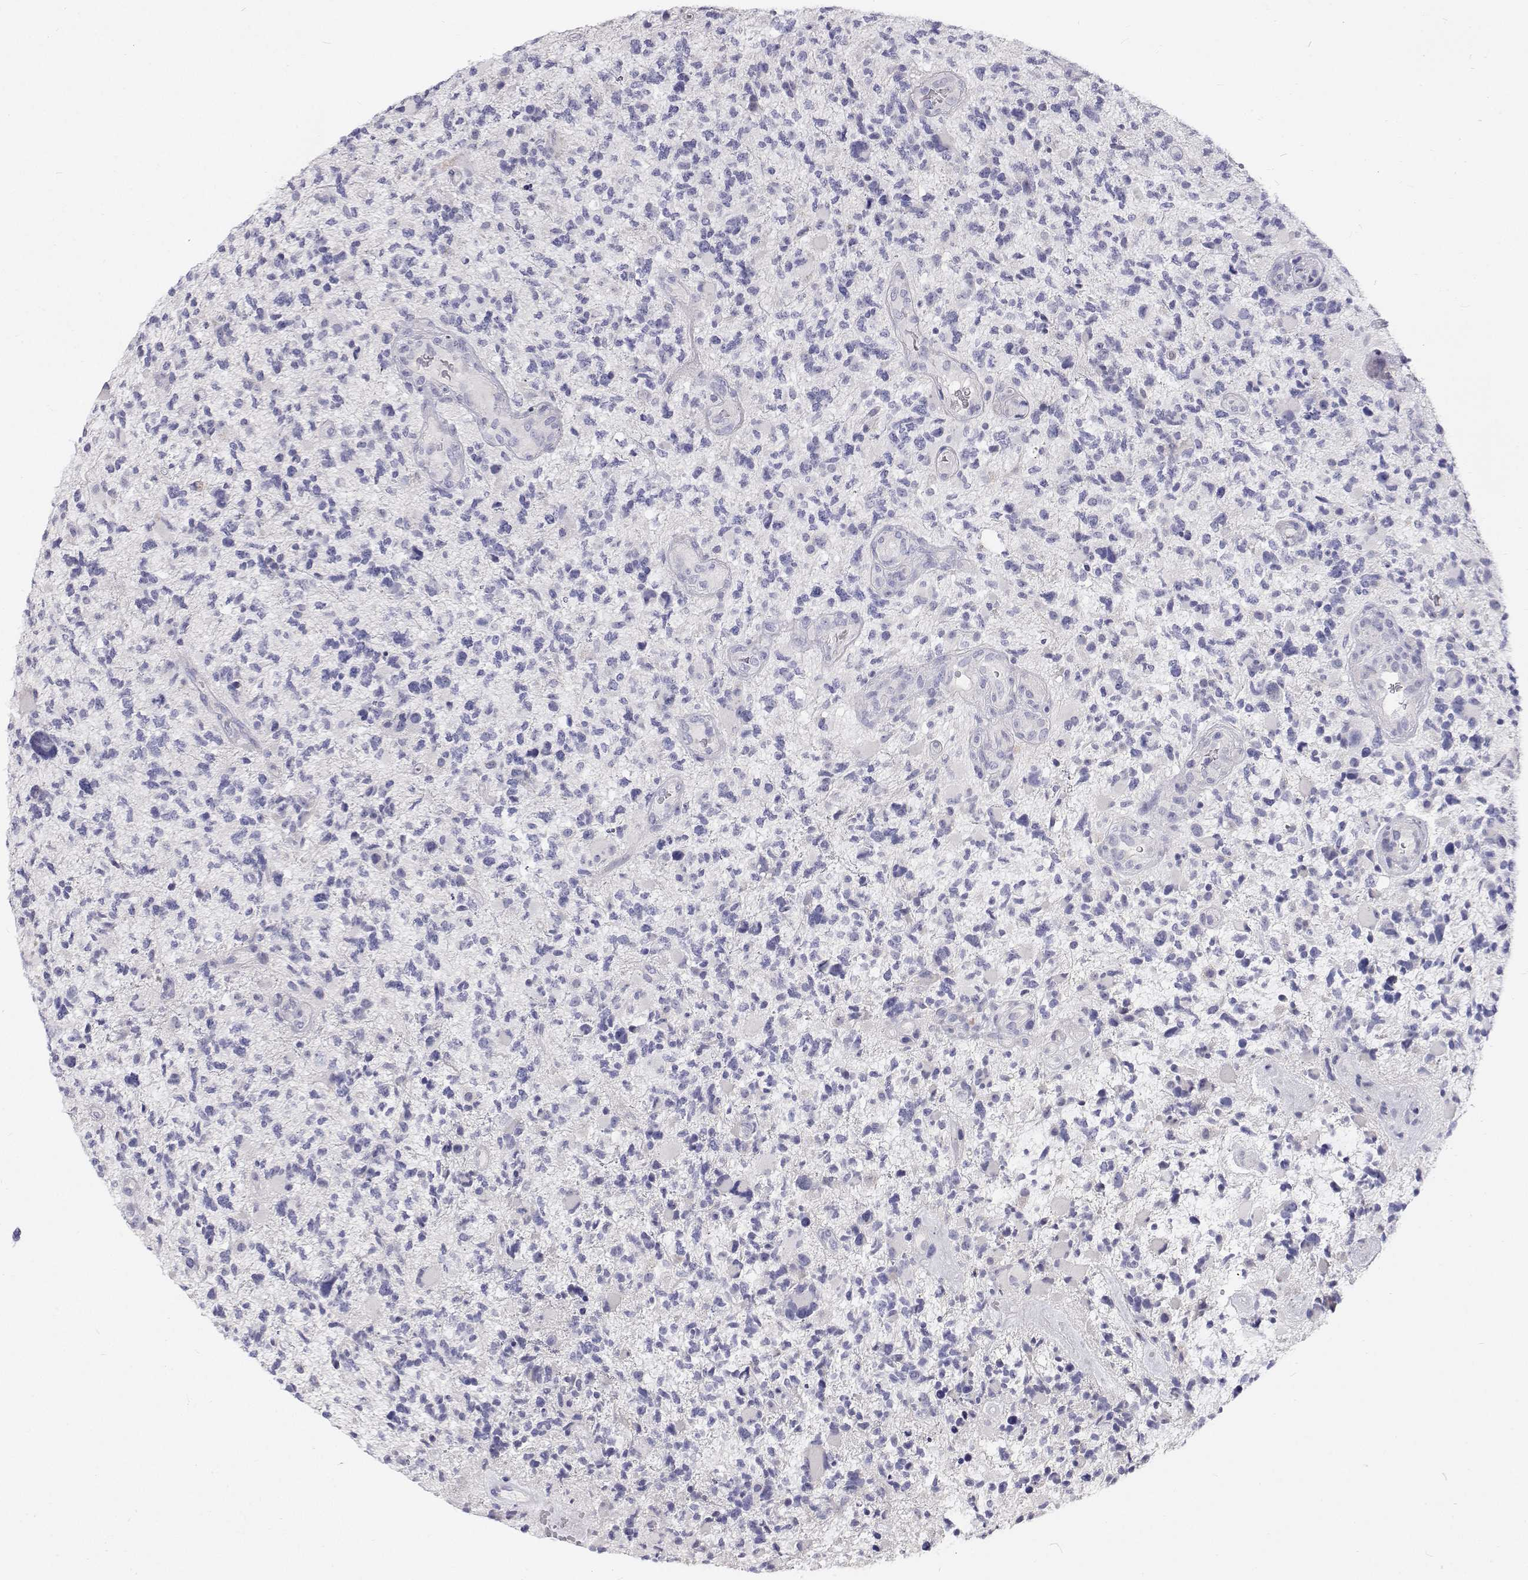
{"staining": {"intensity": "negative", "quantity": "none", "location": "none"}, "tissue": "glioma", "cell_type": "Tumor cells", "image_type": "cancer", "snomed": [{"axis": "morphology", "description": "Glioma, malignant, High grade"}, {"axis": "topography", "description": "Brain"}], "caption": "Malignant glioma (high-grade) was stained to show a protein in brown. There is no significant positivity in tumor cells.", "gene": "NCR2", "patient": {"sex": "female", "age": 71}}